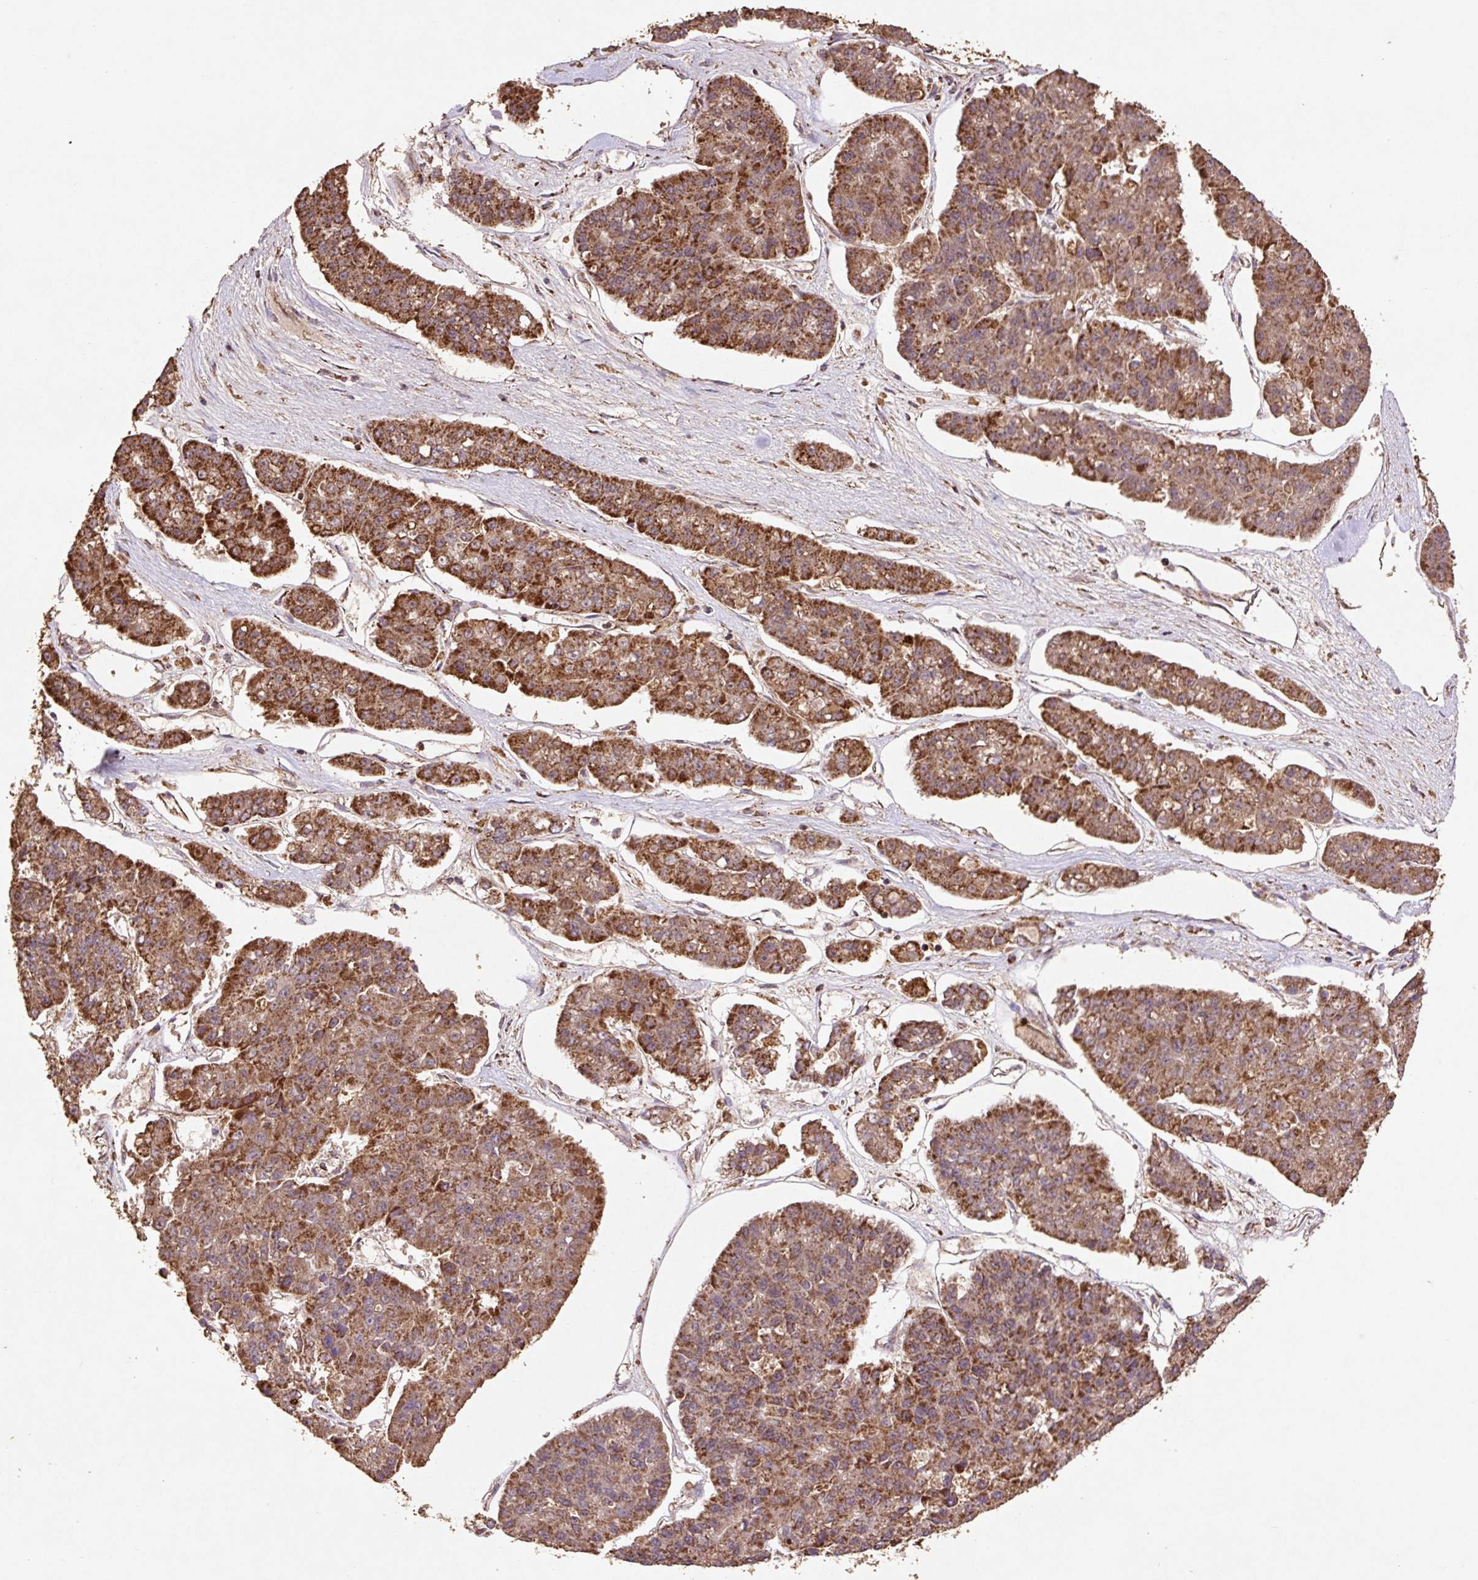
{"staining": {"intensity": "strong", "quantity": ">75%", "location": "cytoplasmic/membranous"}, "tissue": "pancreatic cancer", "cell_type": "Tumor cells", "image_type": "cancer", "snomed": [{"axis": "morphology", "description": "Adenocarcinoma, NOS"}, {"axis": "topography", "description": "Pancreas"}], "caption": "The micrograph exhibits staining of pancreatic cancer (adenocarcinoma), revealing strong cytoplasmic/membranous protein positivity (brown color) within tumor cells.", "gene": "ATP5F1A", "patient": {"sex": "male", "age": 50}}